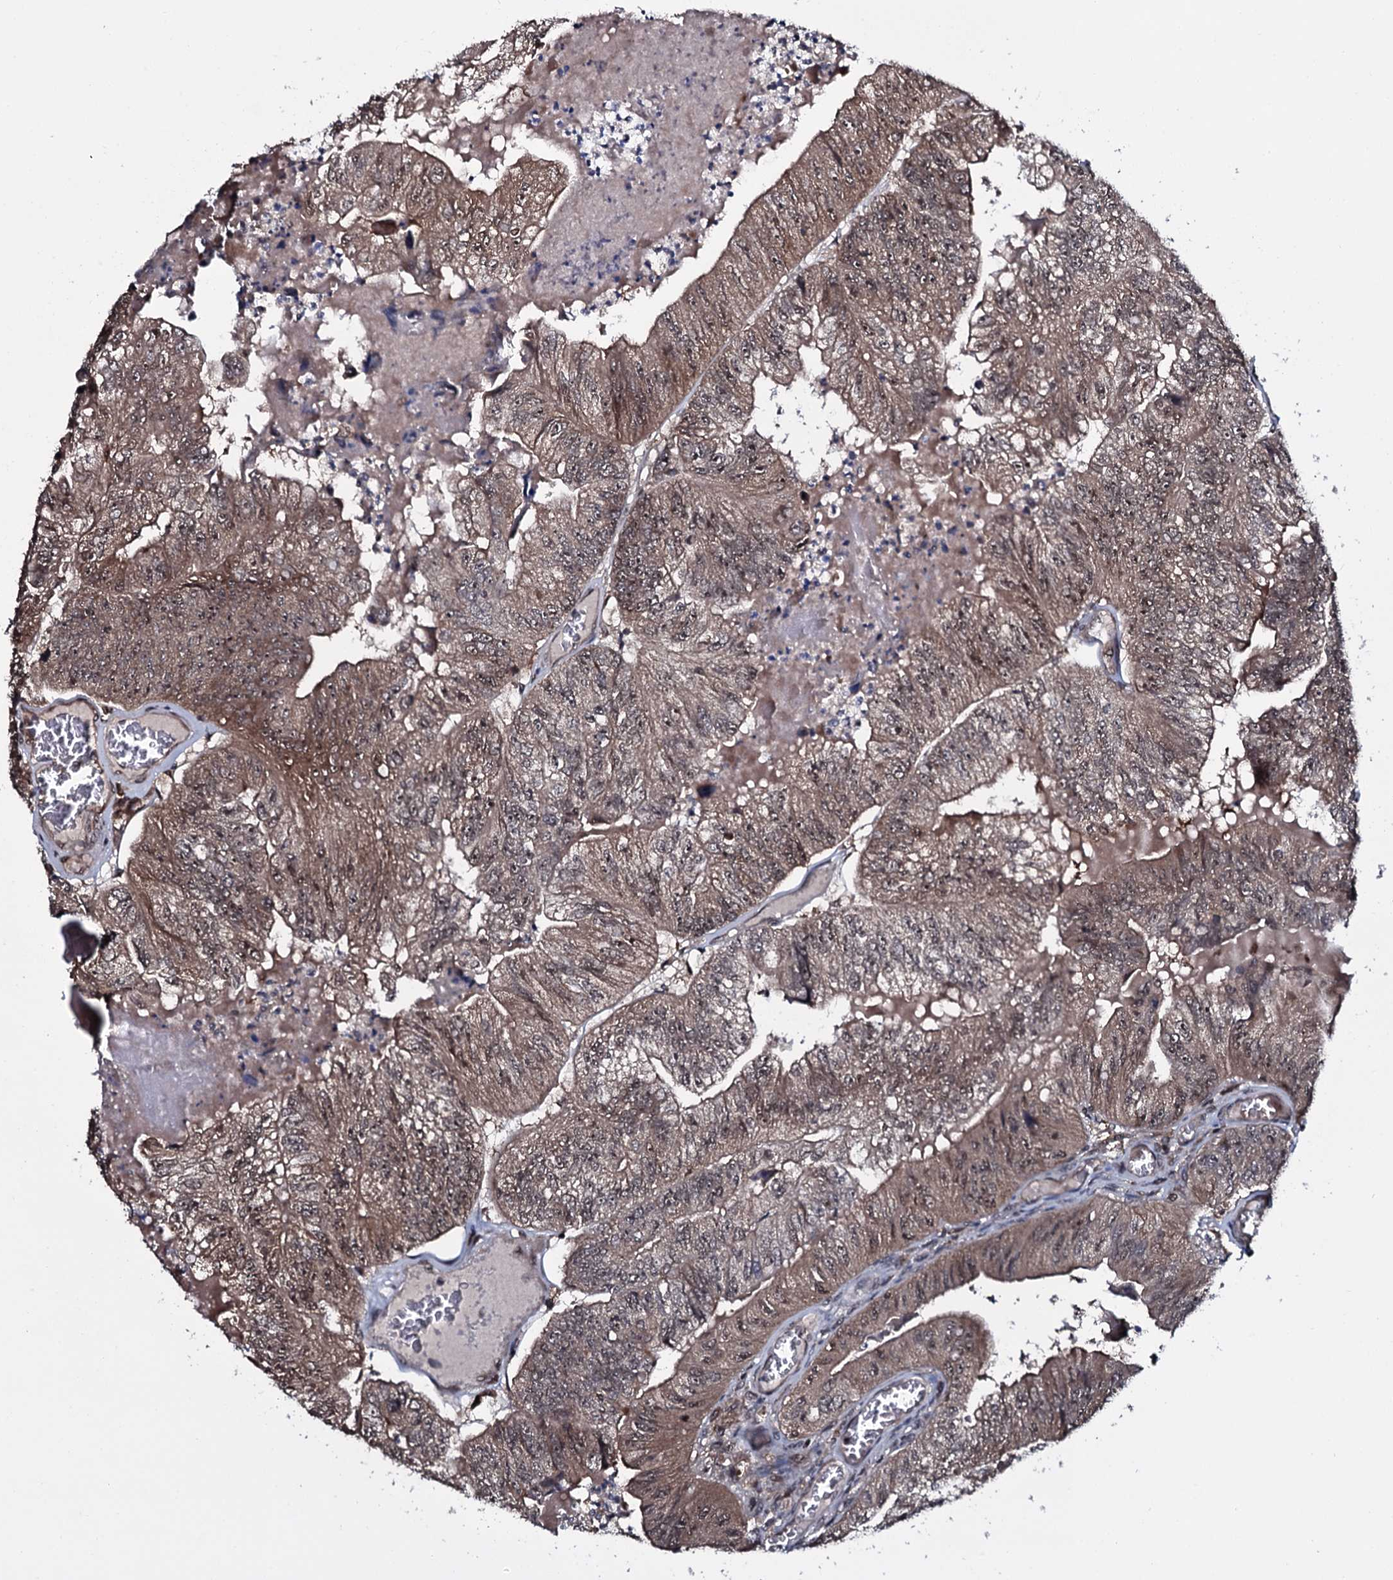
{"staining": {"intensity": "moderate", "quantity": ">75%", "location": "cytoplasmic/membranous,nuclear"}, "tissue": "colorectal cancer", "cell_type": "Tumor cells", "image_type": "cancer", "snomed": [{"axis": "morphology", "description": "Adenocarcinoma, NOS"}, {"axis": "topography", "description": "Colon"}], "caption": "Tumor cells exhibit medium levels of moderate cytoplasmic/membranous and nuclear positivity in approximately >75% of cells in colorectal cancer.", "gene": "HDDC3", "patient": {"sex": "female", "age": 67}}